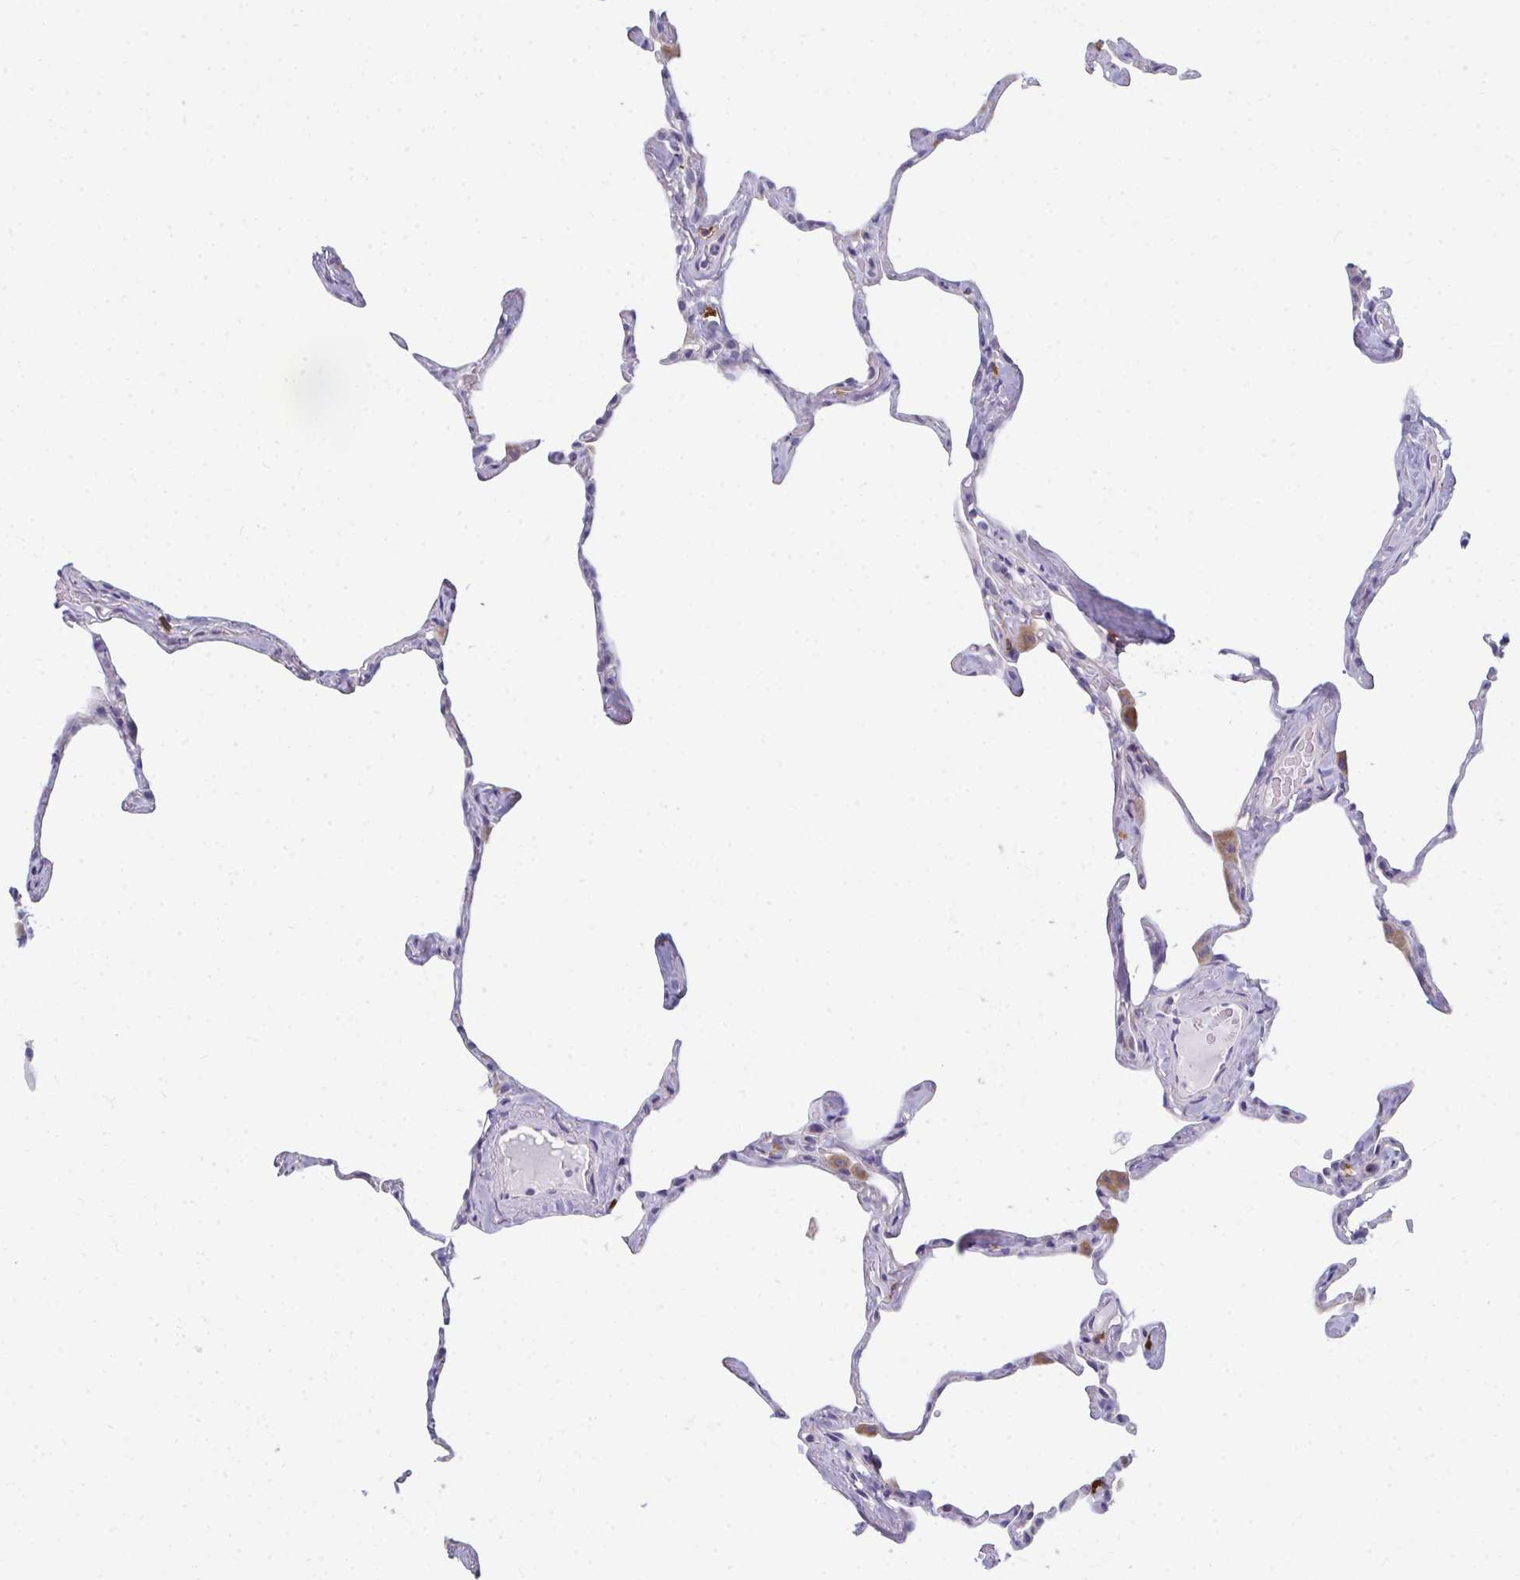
{"staining": {"intensity": "negative", "quantity": "none", "location": "none"}, "tissue": "lung", "cell_type": "Alveolar cells", "image_type": "normal", "snomed": [{"axis": "morphology", "description": "Normal tissue, NOS"}, {"axis": "topography", "description": "Lung"}], "caption": "Immunohistochemistry photomicrograph of normal lung: lung stained with DAB (3,3'-diaminobenzidine) reveals no significant protein positivity in alveolar cells. (DAB immunohistochemistry (IHC) visualized using brightfield microscopy, high magnification).", "gene": "EIF1AD", "patient": {"sex": "male", "age": 65}}